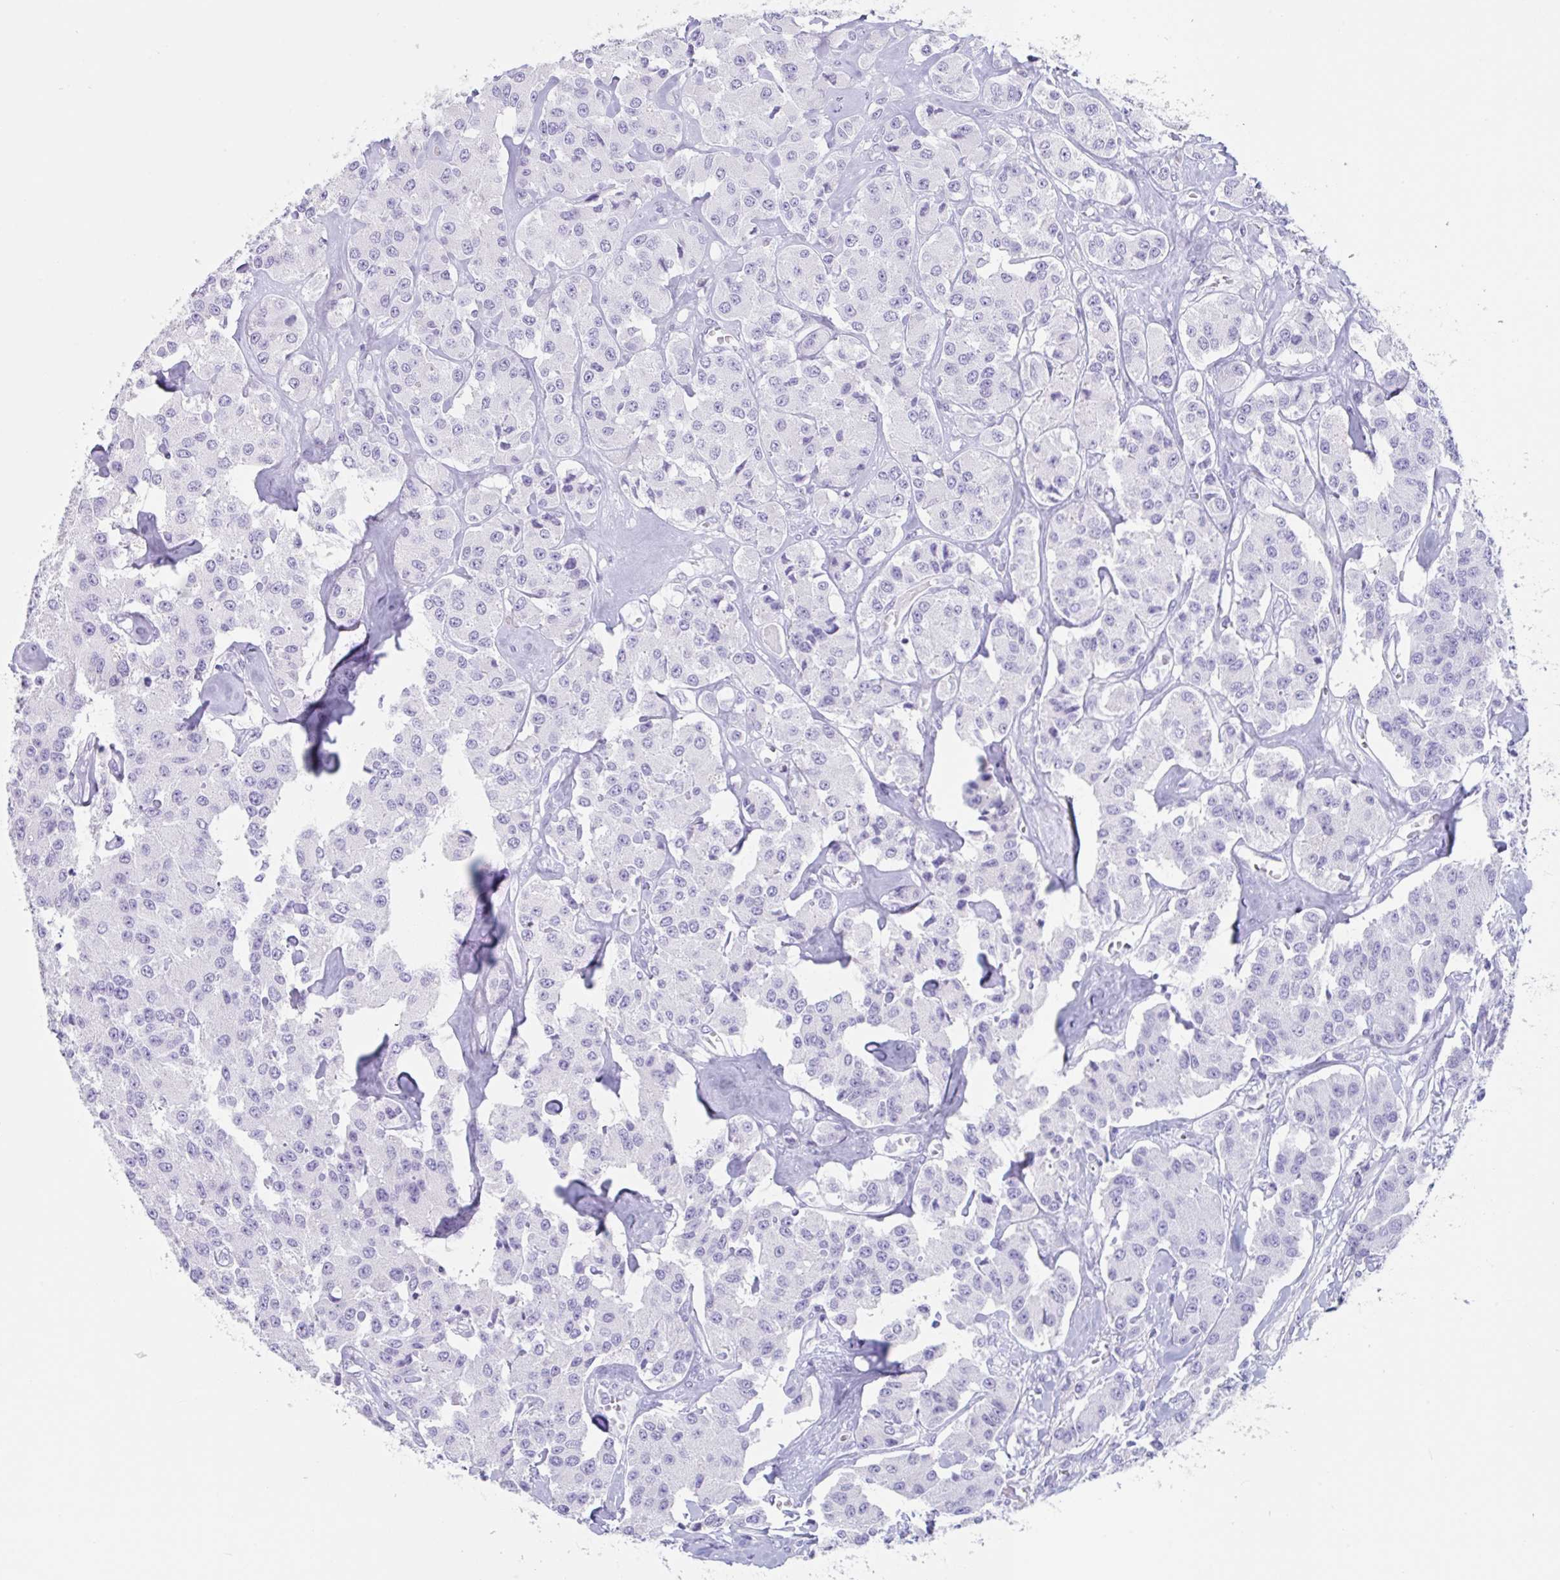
{"staining": {"intensity": "negative", "quantity": "none", "location": "none"}, "tissue": "carcinoid", "cell_type": "Tumor cells", "image_type": "cancer", "snomed": [{"axis": "morphology", "description": "Carcinoid, malignant, NOS"}, {"axis": "topography", "description": "Pancreas"}], "caption": "There is no significant expression in tumor cells of carcinoid.", "gene": "TAS2R41", "patient": {"sex": "male", "age": 41}}